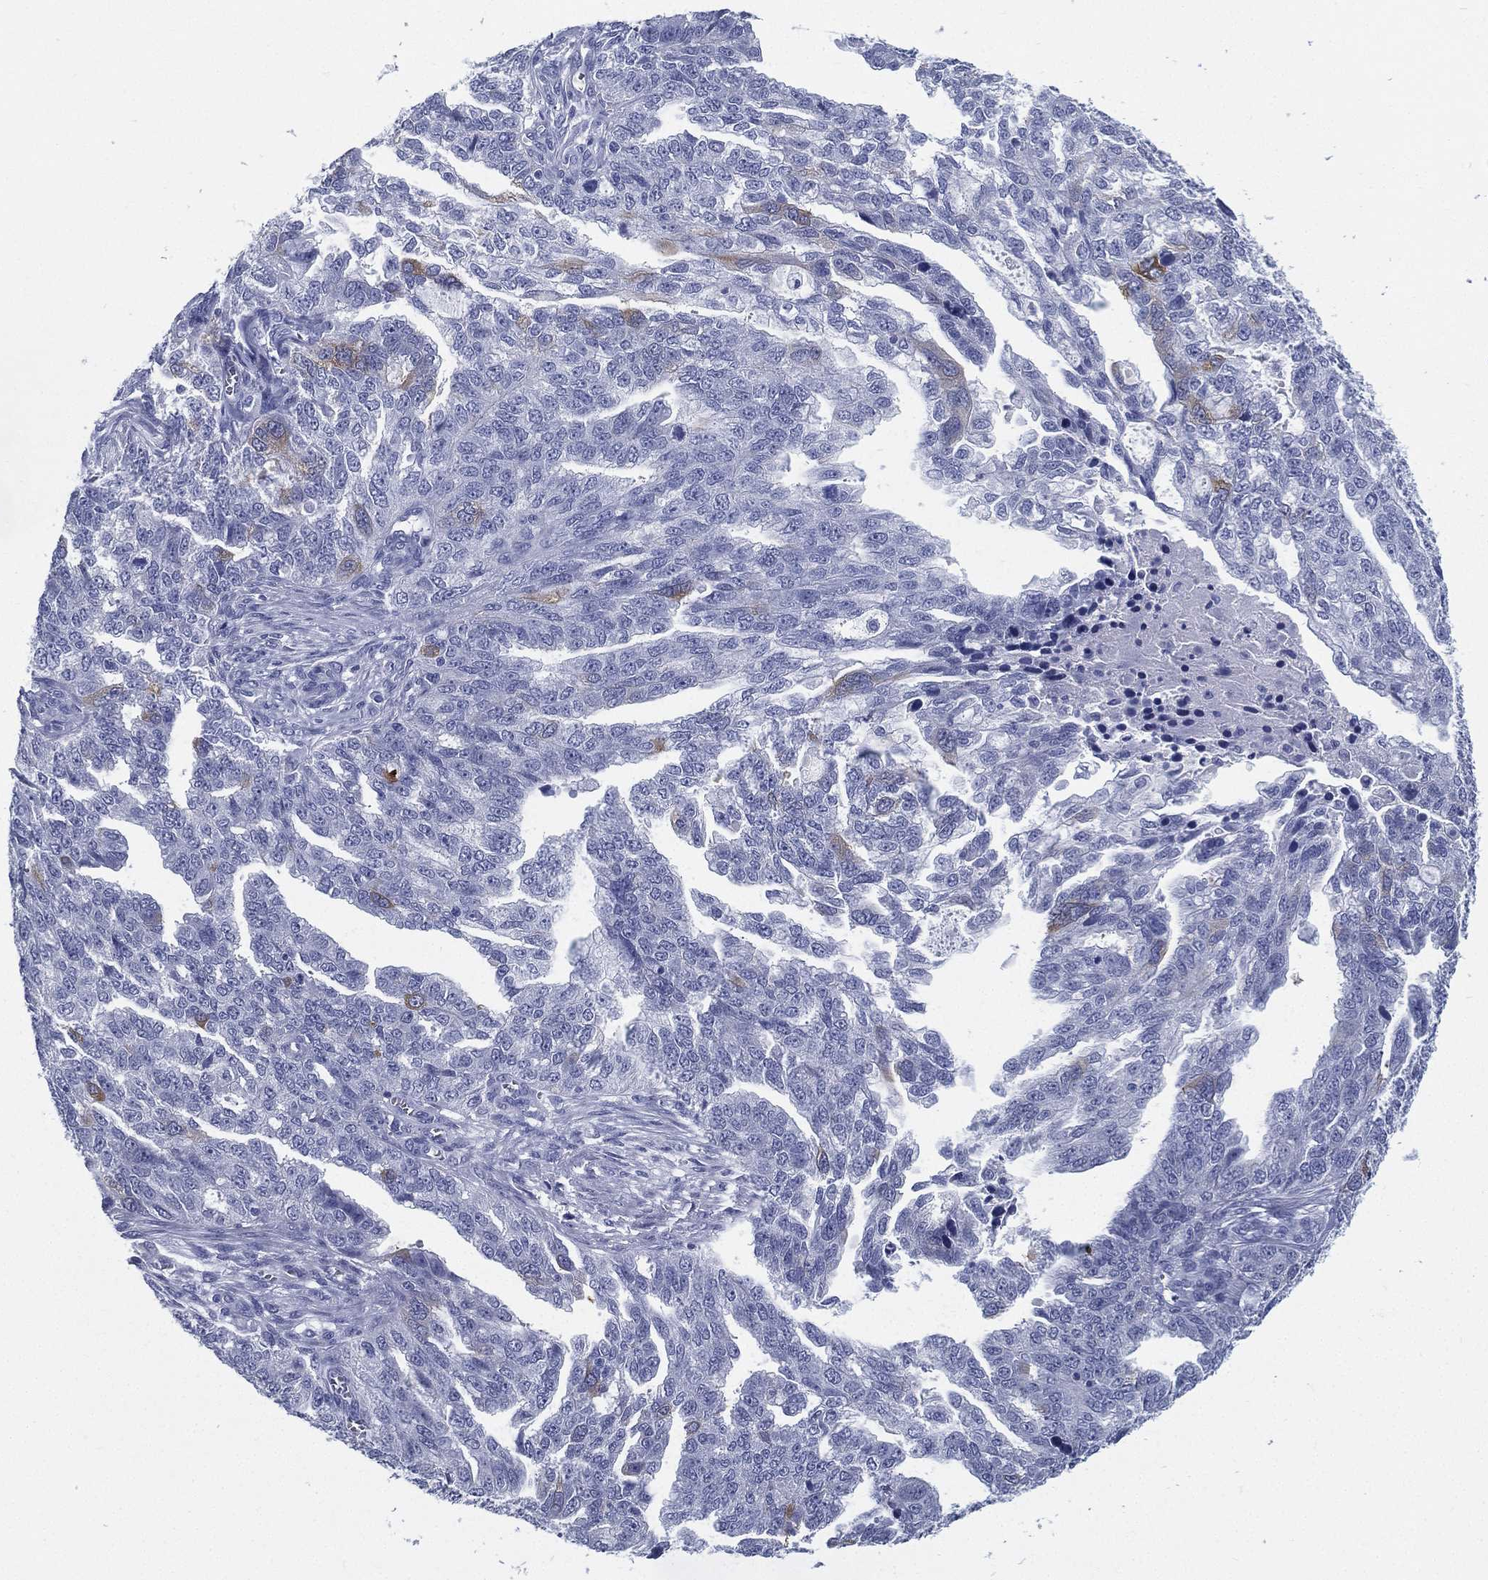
{"staining": {"intensity": "moderate", "quantity": "<25%", "location": "cytoplasmic/membranous"}, "tissue": "ovarian cancer", "cell_type": "Tumor cells", "image_type": "cancer", "snomed": [{"axis": "morphology", "description": "Cystadenocarcinoma, serous, NOS"}, {"axis": "topography", "description": "Ovary"}], "caption": "Approximately <25% of tumor cells in serous cystadenocarcinoma (ovarian) reveal moderate cytoplasmic/membranous protein staining as visualized by brown immunohistochemical staining.", "gene": "RSPH4A", "patient": {"sex": "female", "age": 51}}